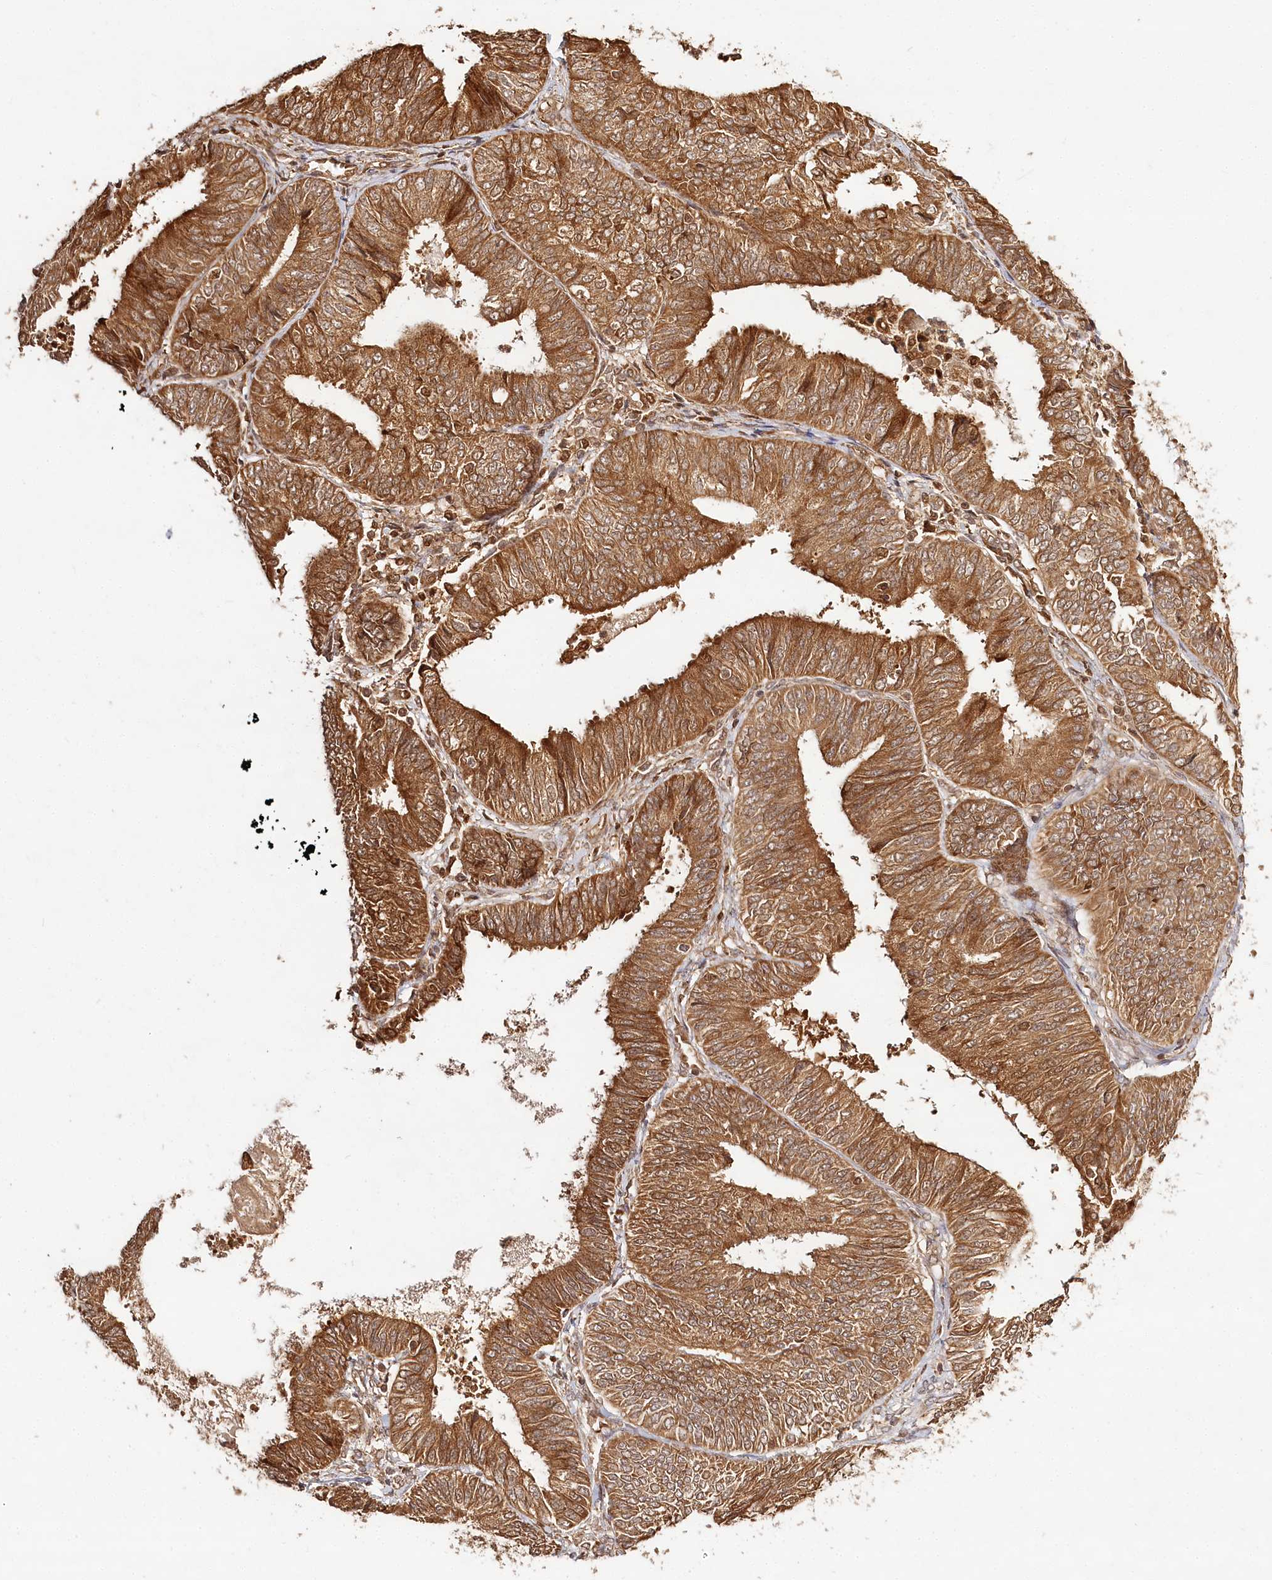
{"staining": {"intensity": "strong", "quantity": ">75%", "location": "cytoplasmic/membranous,nuclear"}, "tissue": "endometrial cancer", "cell_type": "Tumor cells", "image_type": "cancer", "snomed": [{"axis": "morphology", "description": "Adenocarcinoma, NOS"}, {"axis": "topography", "description": "Endometrium"}], "caption": "Immunohistochemistry of adenocarcinoma (endometrial) demonstrates high levels of strong cytoplasmic/membranous and nuclear staining in about >75% of tumor cells.", "gene": "ULK2", "patient": {"sex": "female", "age": 58}}